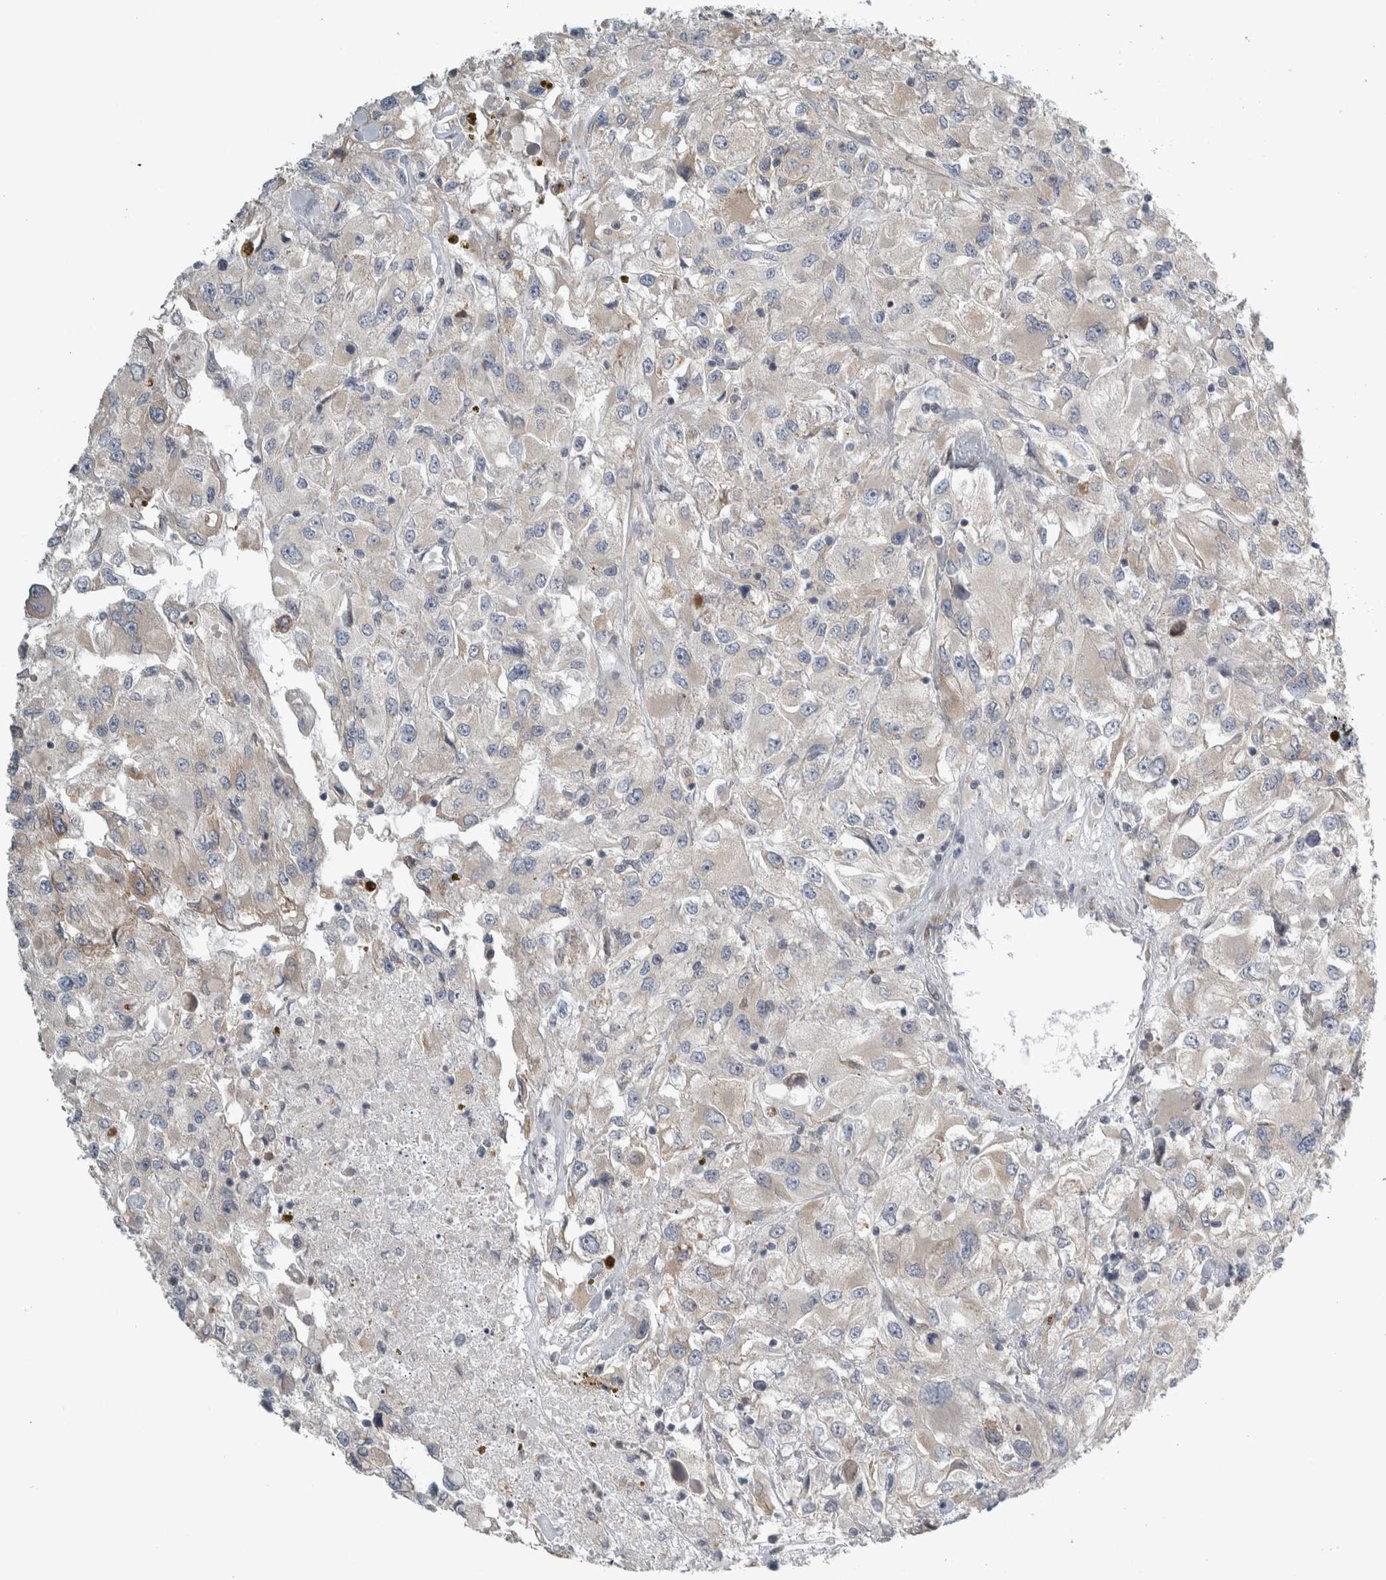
{"staining": {"intensity": "weak", "quantity": "25%-75%", "location": "cytoplasmic/membranous"}, "tissue": "renal cancer", "cell_type": "Tumor cells", "image_type": "cancer", "snomed": [{"axis": "morphology", "description": "Adenocarcinoma, NOS"}, {"axis": "topography", "description": "Kidney"}], "caption": "Protein staining of renal cancer (adenocarcinoma) tissue reveals weak cytoplasmic/membranous staining in about 25%-75% of tumor cells.", "gene": "SIGMAR1", "patient": {"sex": "female", "age": 52}}